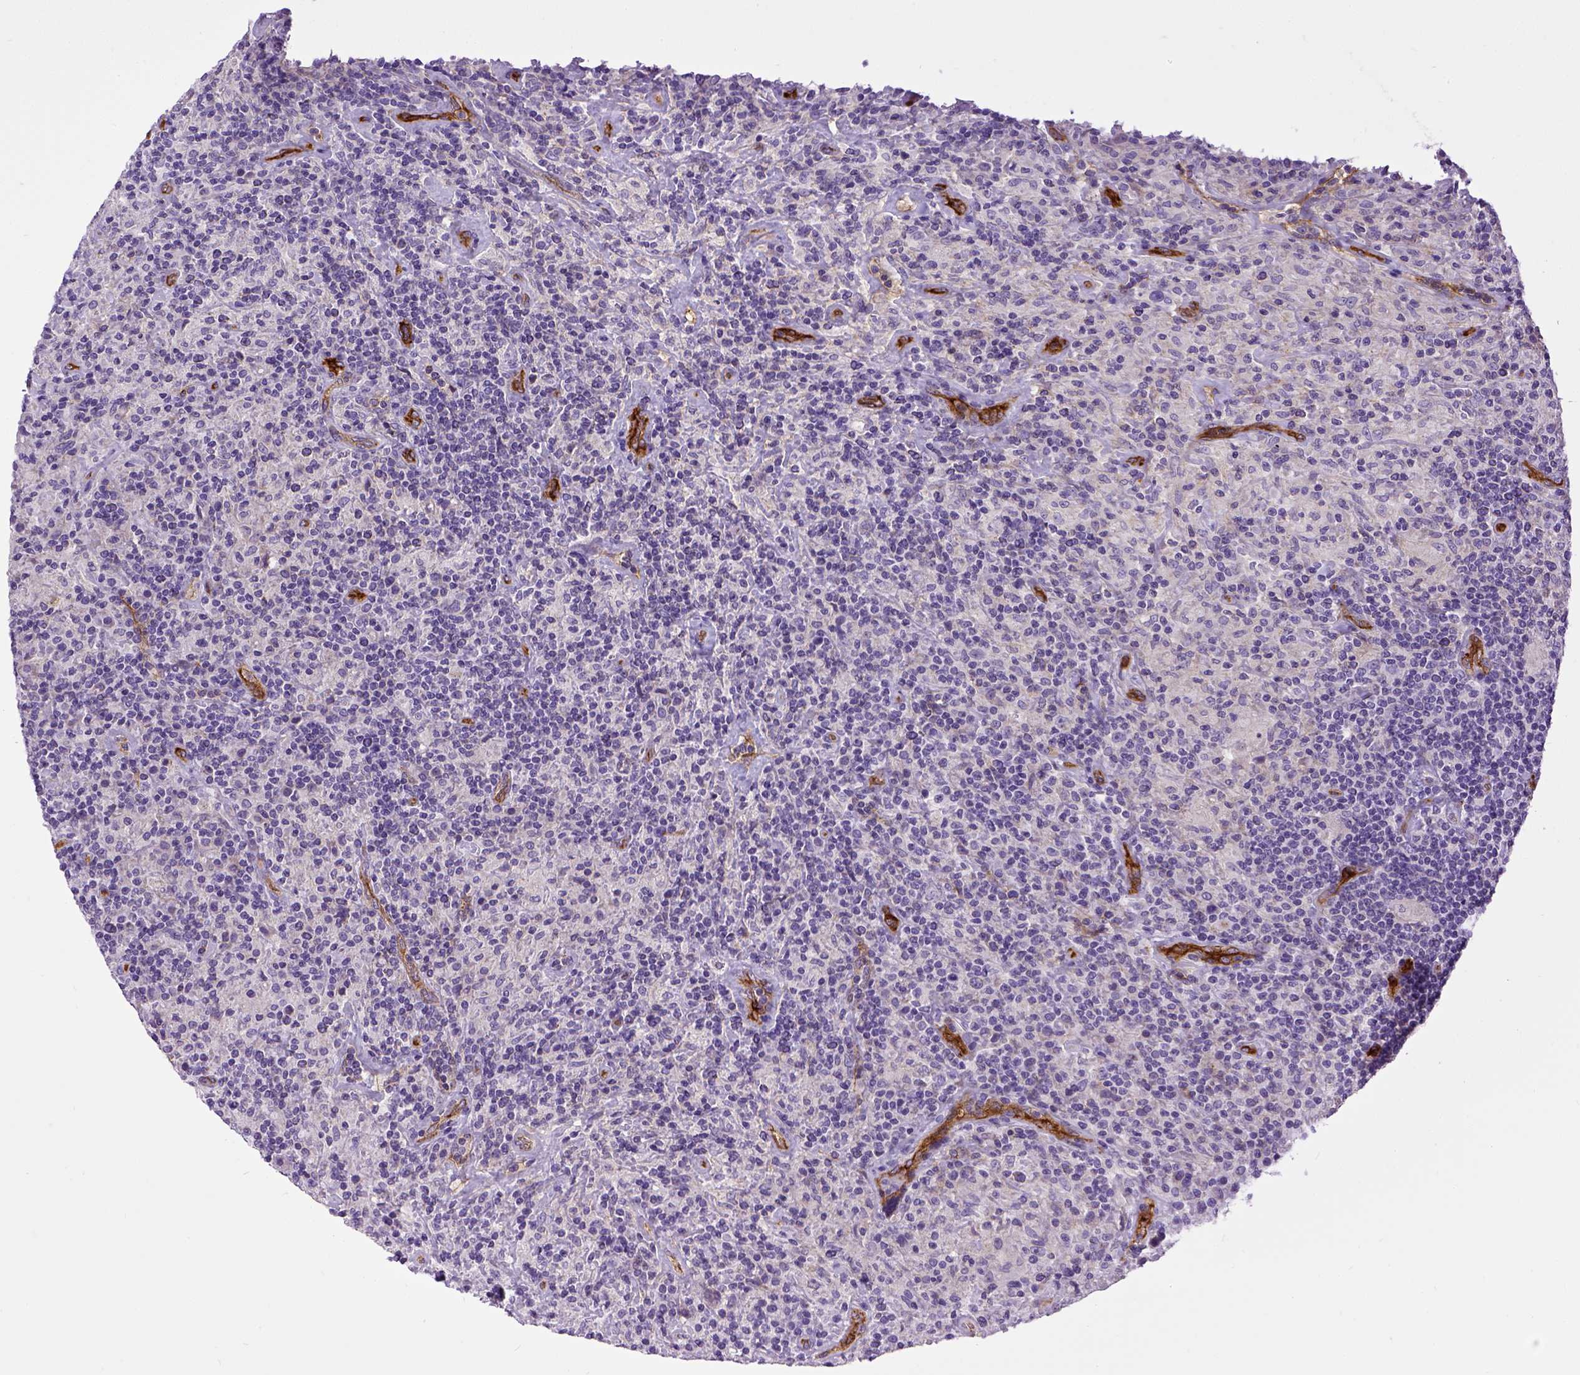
{"staining": {"intensity": "negative", "quantity": "none", "location": "none"}, "tissue": "lymphoma", "cell_type": "Tumor cells", "image_type": "cancer", "snomed": [{"axis": "morphology", "description": "Hodgkin's disease, NOS"}, {"axis": "topography", "description": "Lymph node"}], "caption": "Immunohistochemistry of human lymphoma displays no expression in tumor cells.", "gene": "ENG", "patient": {"sex": "male", "age": 70}}